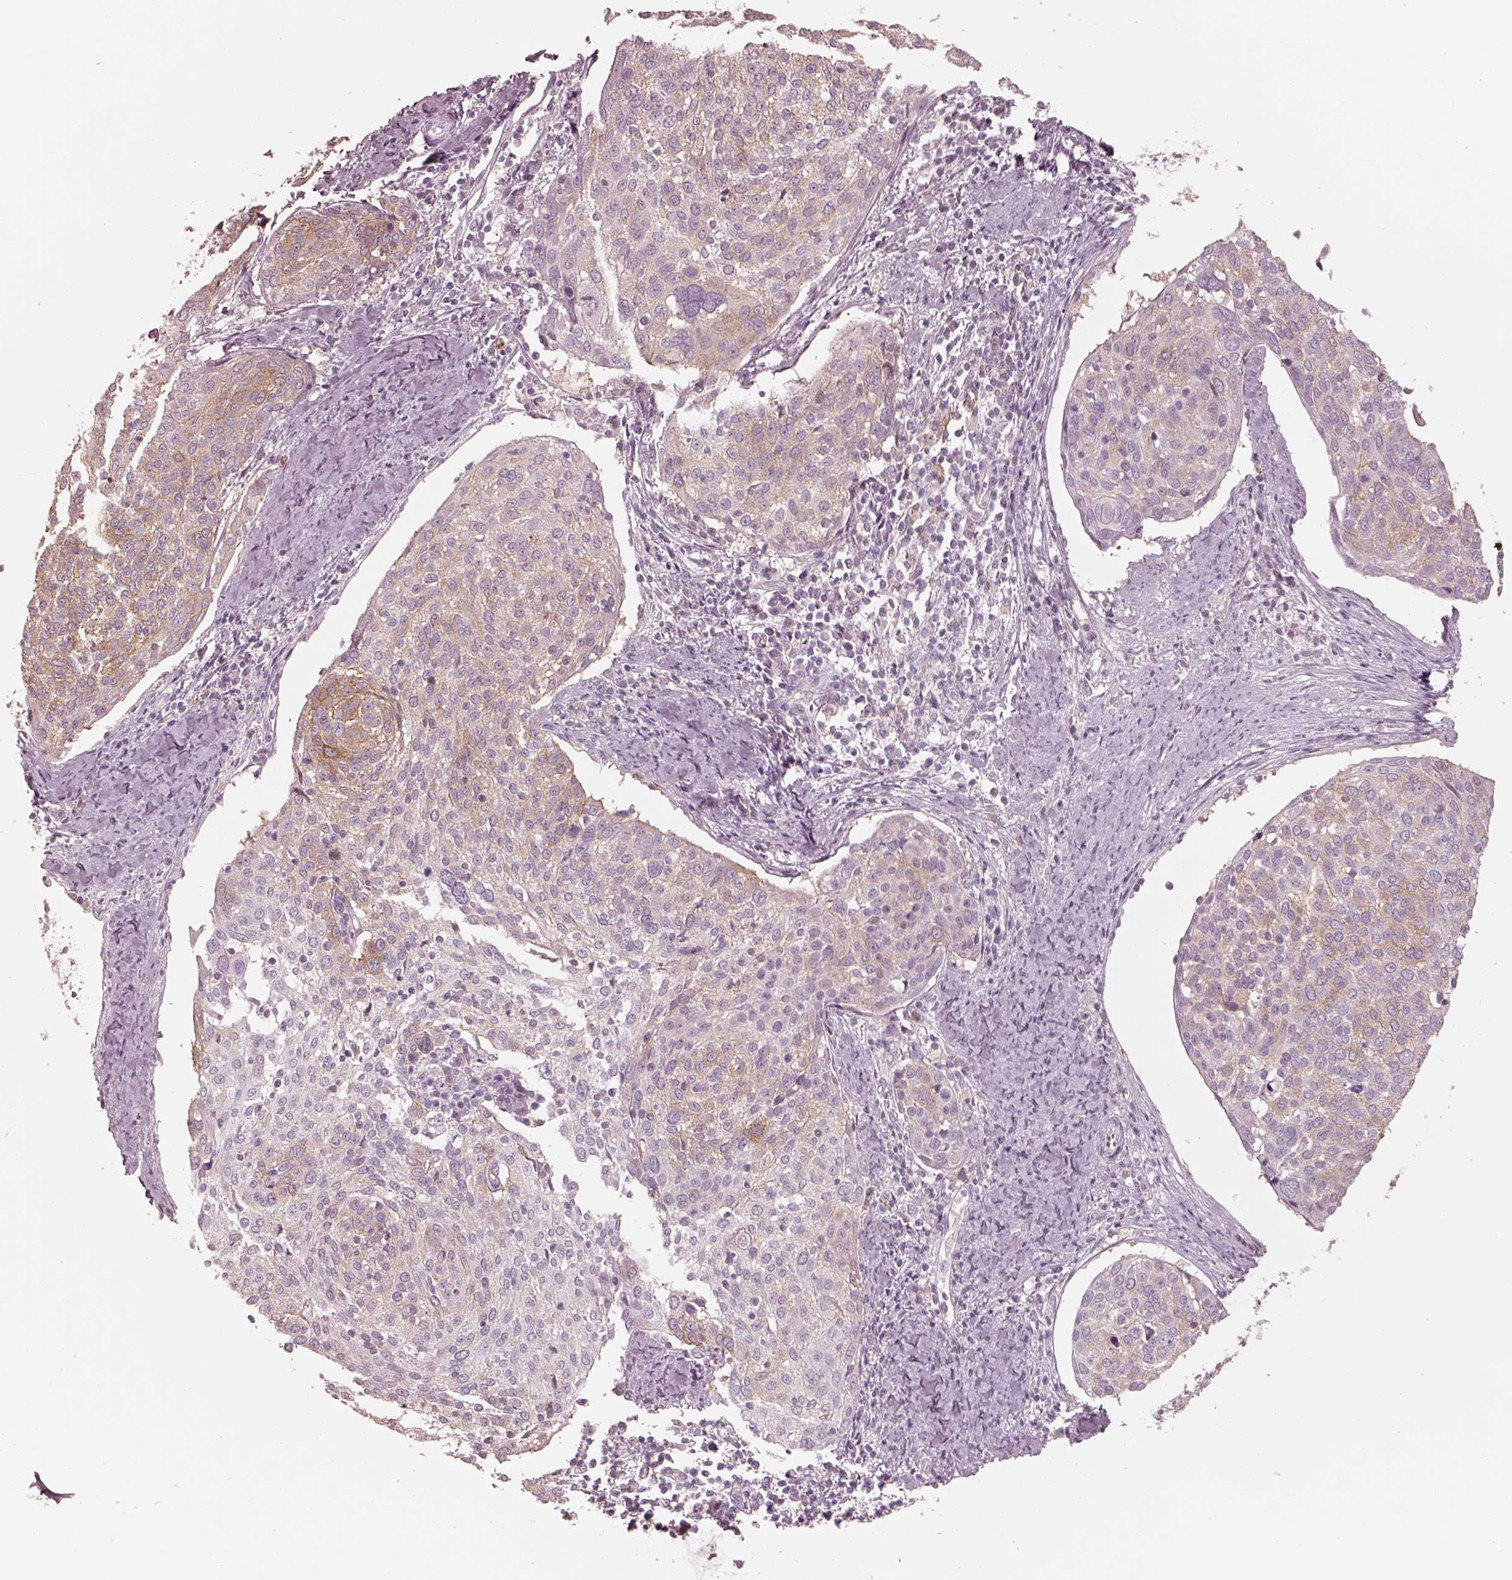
{"staining": {"intensity": "weak", "quantity": ">75%", "location": "cytoplasmic/membranous"}, "tissue": "cervical cancer", "cell_type": "Tumor cells", "image_type": "cancer", "snomed": [{"axis": "morphology", "description": "Squamous cell carcinoma, NOS"}, {"axis": "topography", "description": "Cervix"}], "caption": "Immunohistochemistry of squamous cell carcinoma (cervical) reveals low levels of weak cytoplasmic/membranous positivity in approximately >75% of tumor cells.", "gene": "GPRIN1", "patient": {"sex": "female", "age": 39}}